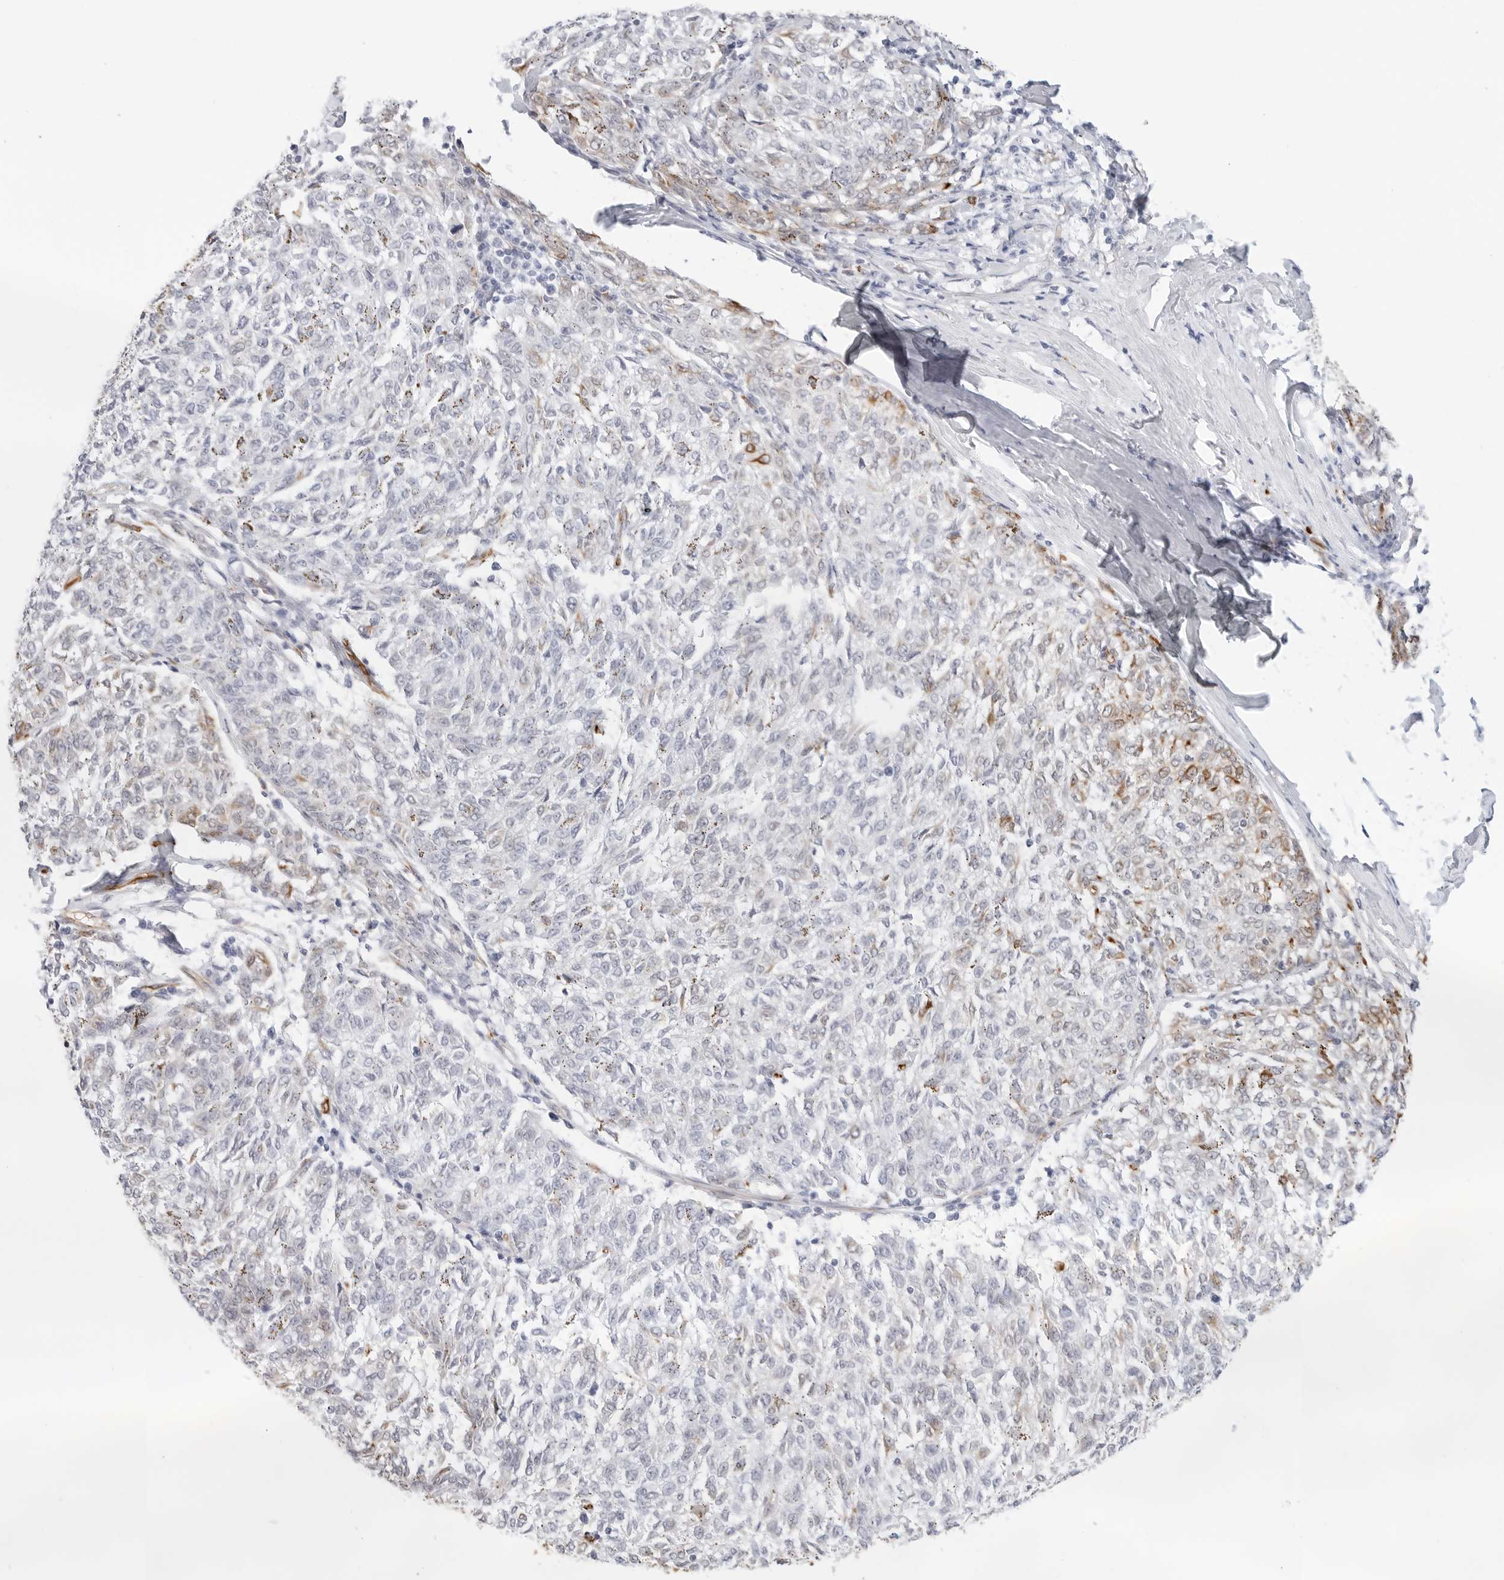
{"staining": {"intensity": "negative", "quantity": "none", "location": "none"}, "tissue": "melanoma", "cell_type": "Tumor cells", "image_type": "cancer", "snomed": [{"axis": "morphology", "description": "Malignant melanoma, NOS"}, {"axis": "topography", "description": "Skin"}], "caption": "The image displays no significant expression in tumor cells of melanoma.", "gene": "NES", "patient": {"sex": "female", "age": 72}}